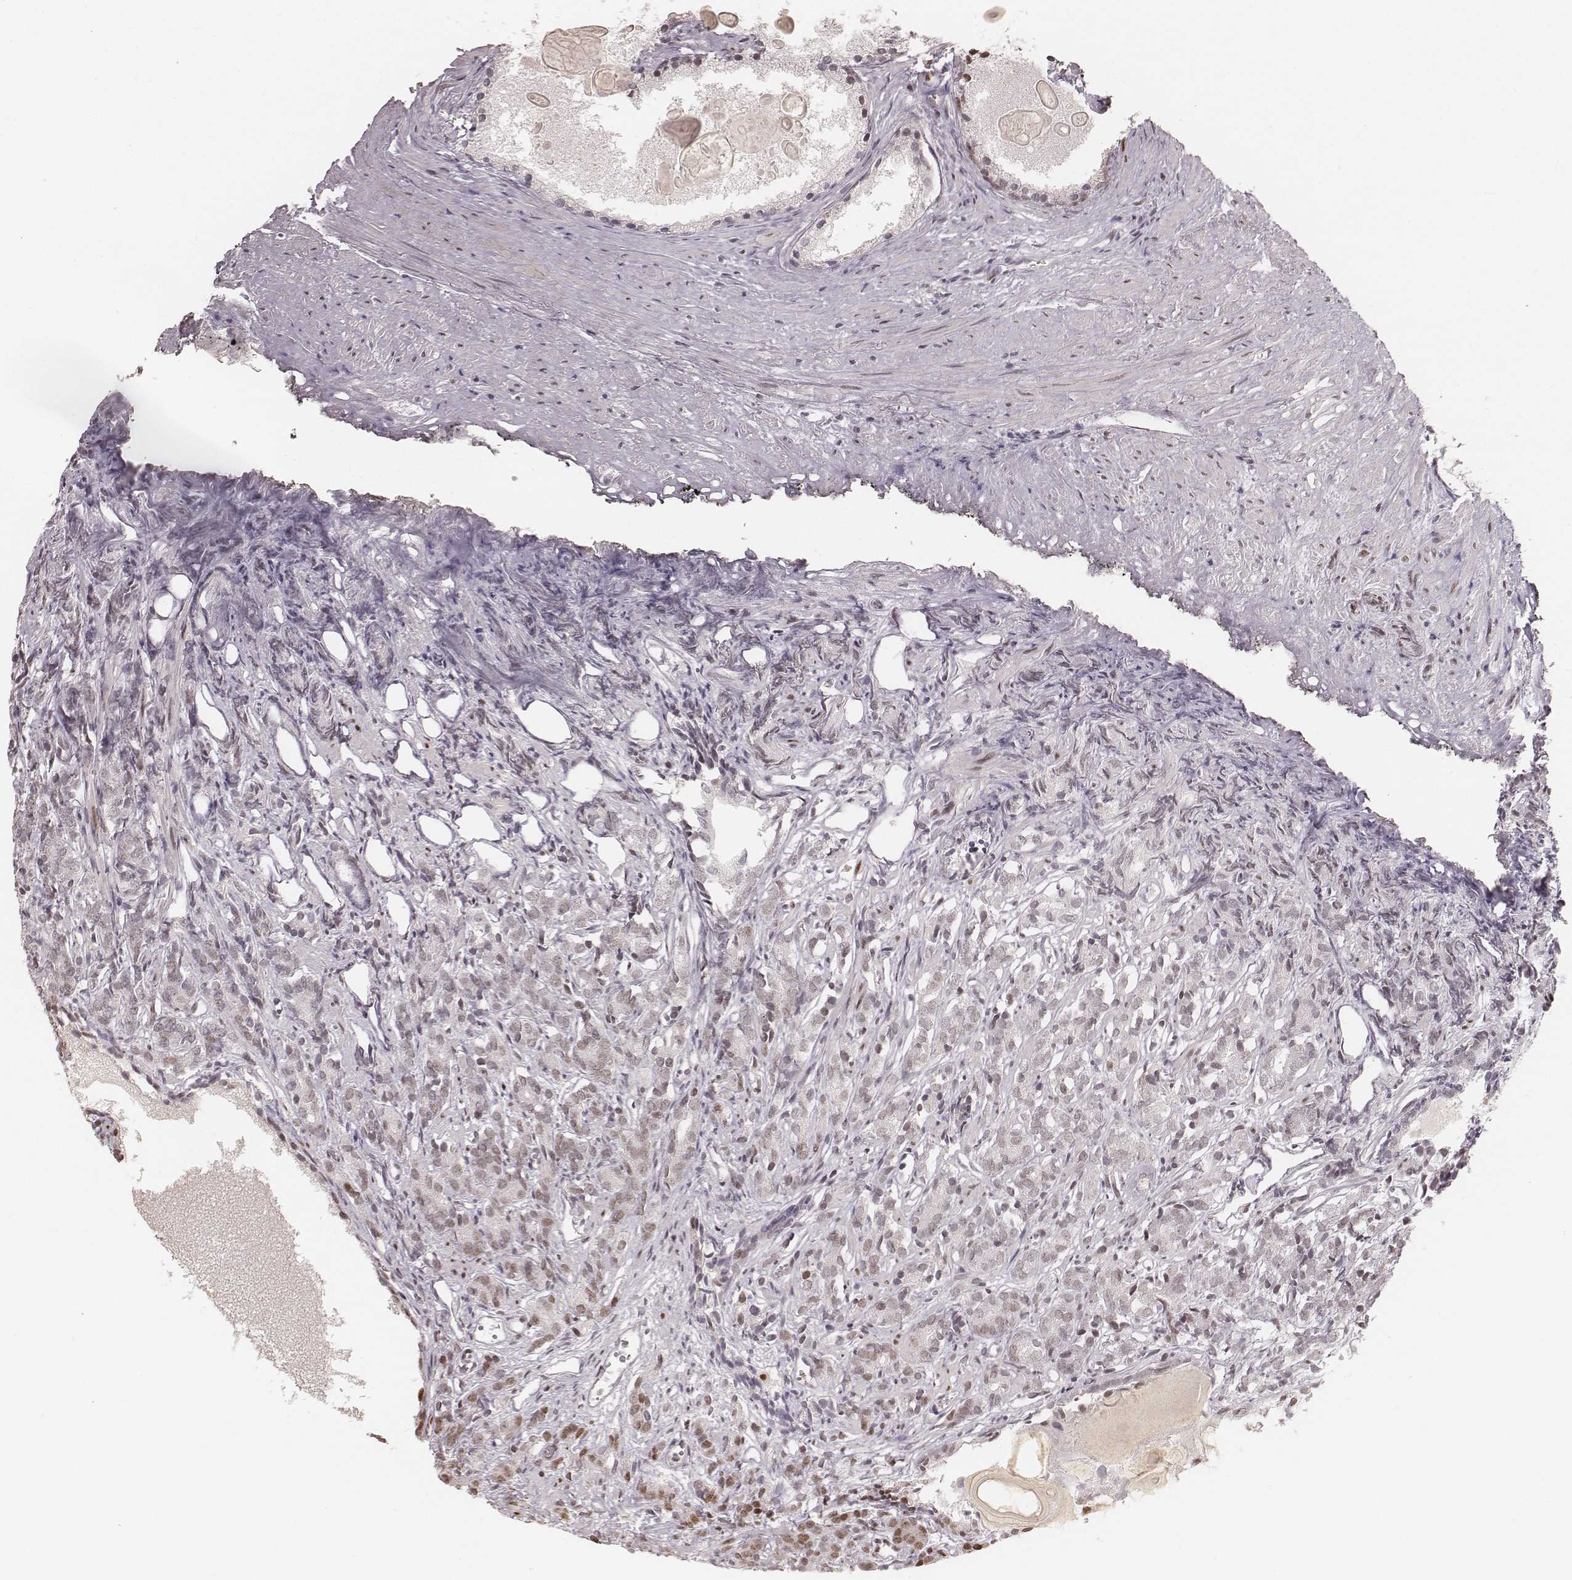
{"staining": {"intensity": "moderate", "quantity": "<25%", "location": "nuclear"}, "tissue": "prostate cancer", "cell_type": "Tumor cells", "image_type": "cancer", "snomed": [{"axis": "morphology", "description": "Adenocarcinoma, High grade"}, {"axis": "topography", "description": "Prostate"}], "caption": "Immunohistochemistry (IHC) histopathology image of neoplastic tissue: prostate cancer (high-grade adenocarcinoma) stained using immunohistochemistry displays low levels of moderate protein expression localized specifically in the nuclear of tumor cells, appearing as a nuclear brown color.", "gene": "HNRNPC", "patient": {"sex": "male", "age": 84}}